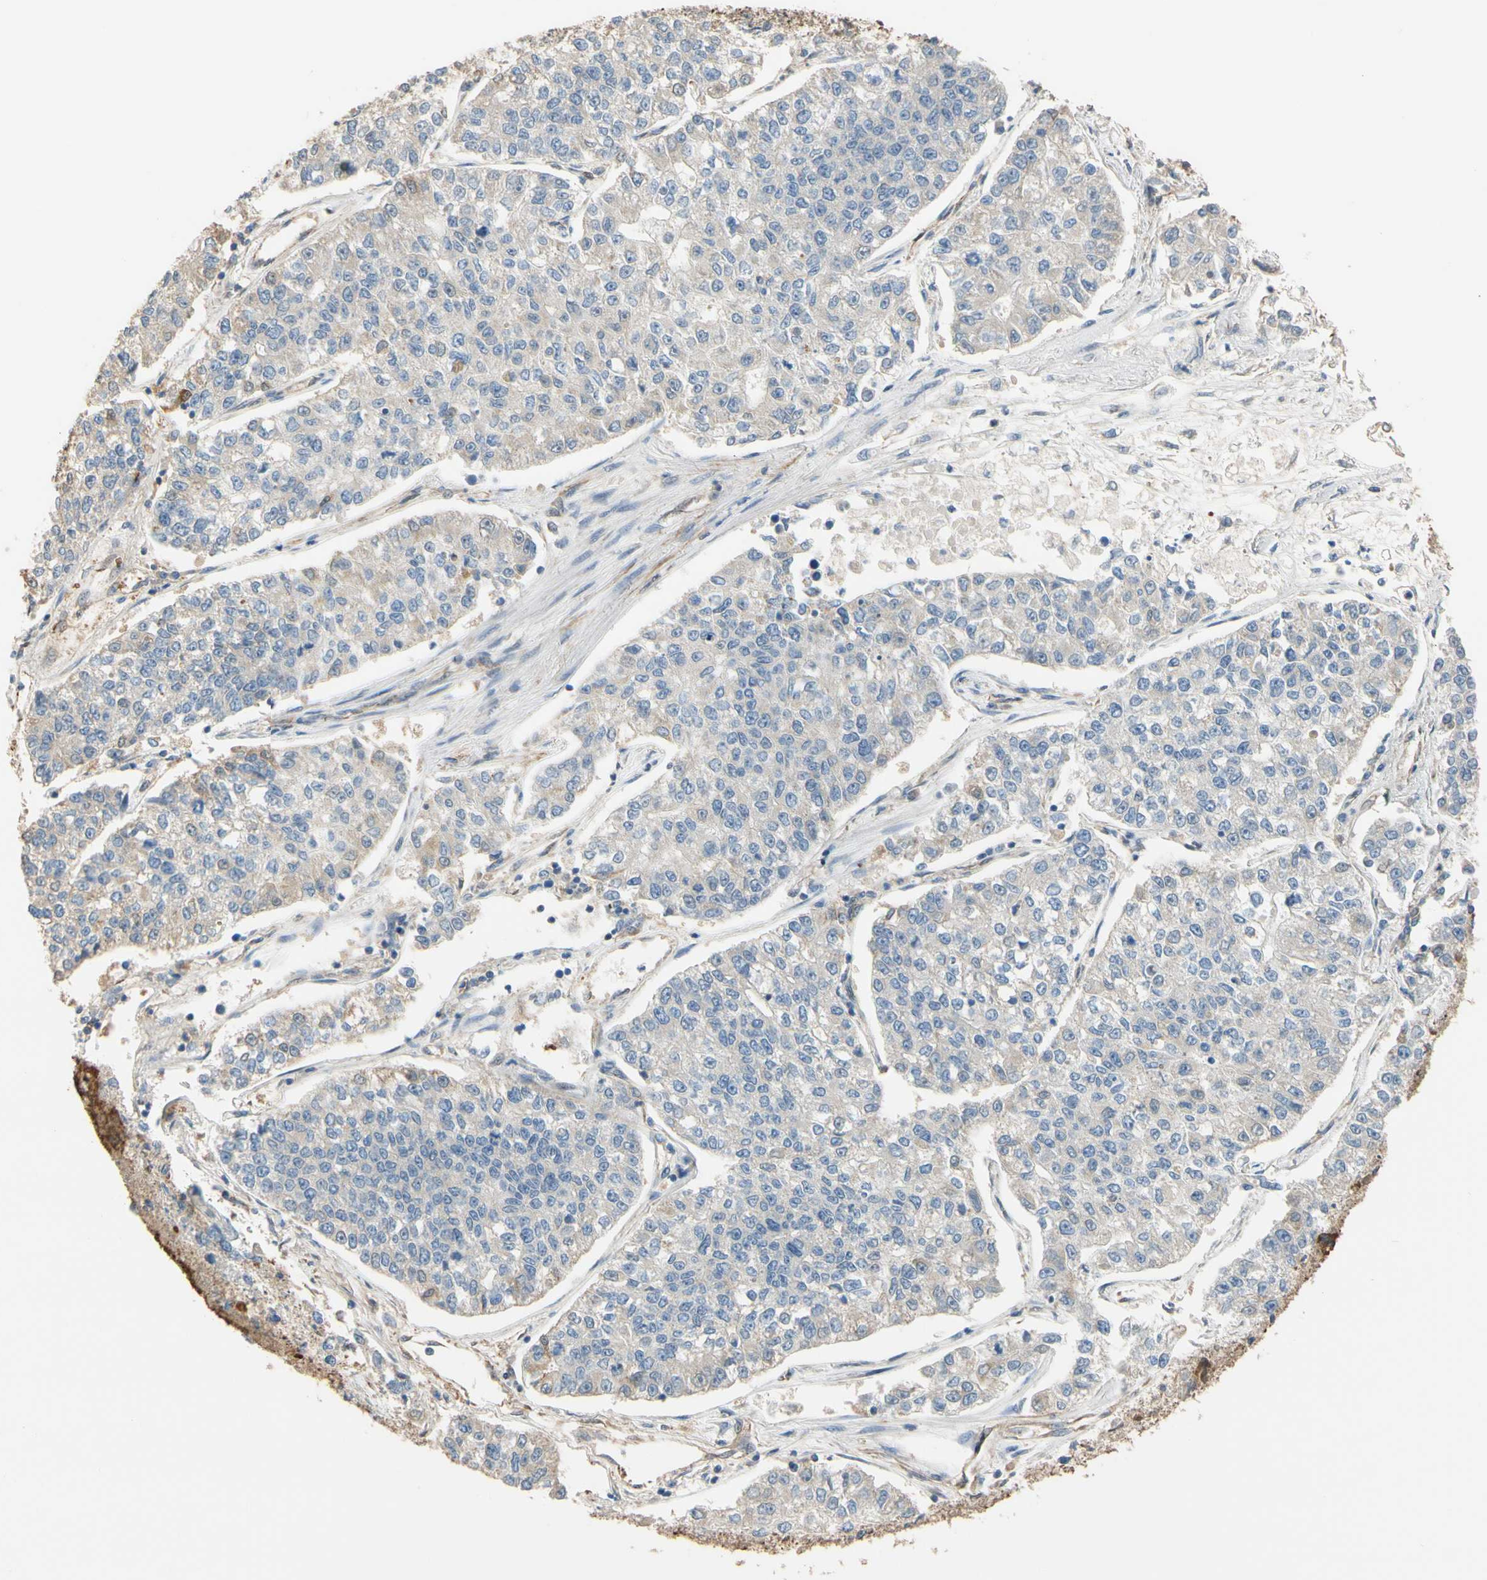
{"staining": {"intensity": "weak", "quantity": ">75%", "location": "cytoplasmic/membranous"}, "tissue": "lung cancer", "cell_type": "Tumor cells", "image_type": "cancer", "snomed": [{"axis": "morphology", "description": "Adenocarcinoma, NOS"}, {"axis": "topography", "description": "Lung"}], "caption": "A brown stain shows weak cytoplasmic/membranous staining of a protein in human lung cancer (adenocarcinoma) tumor cells.", "gene": "ALDH1A2", "patient": {"sex": "male", "age": 49}}